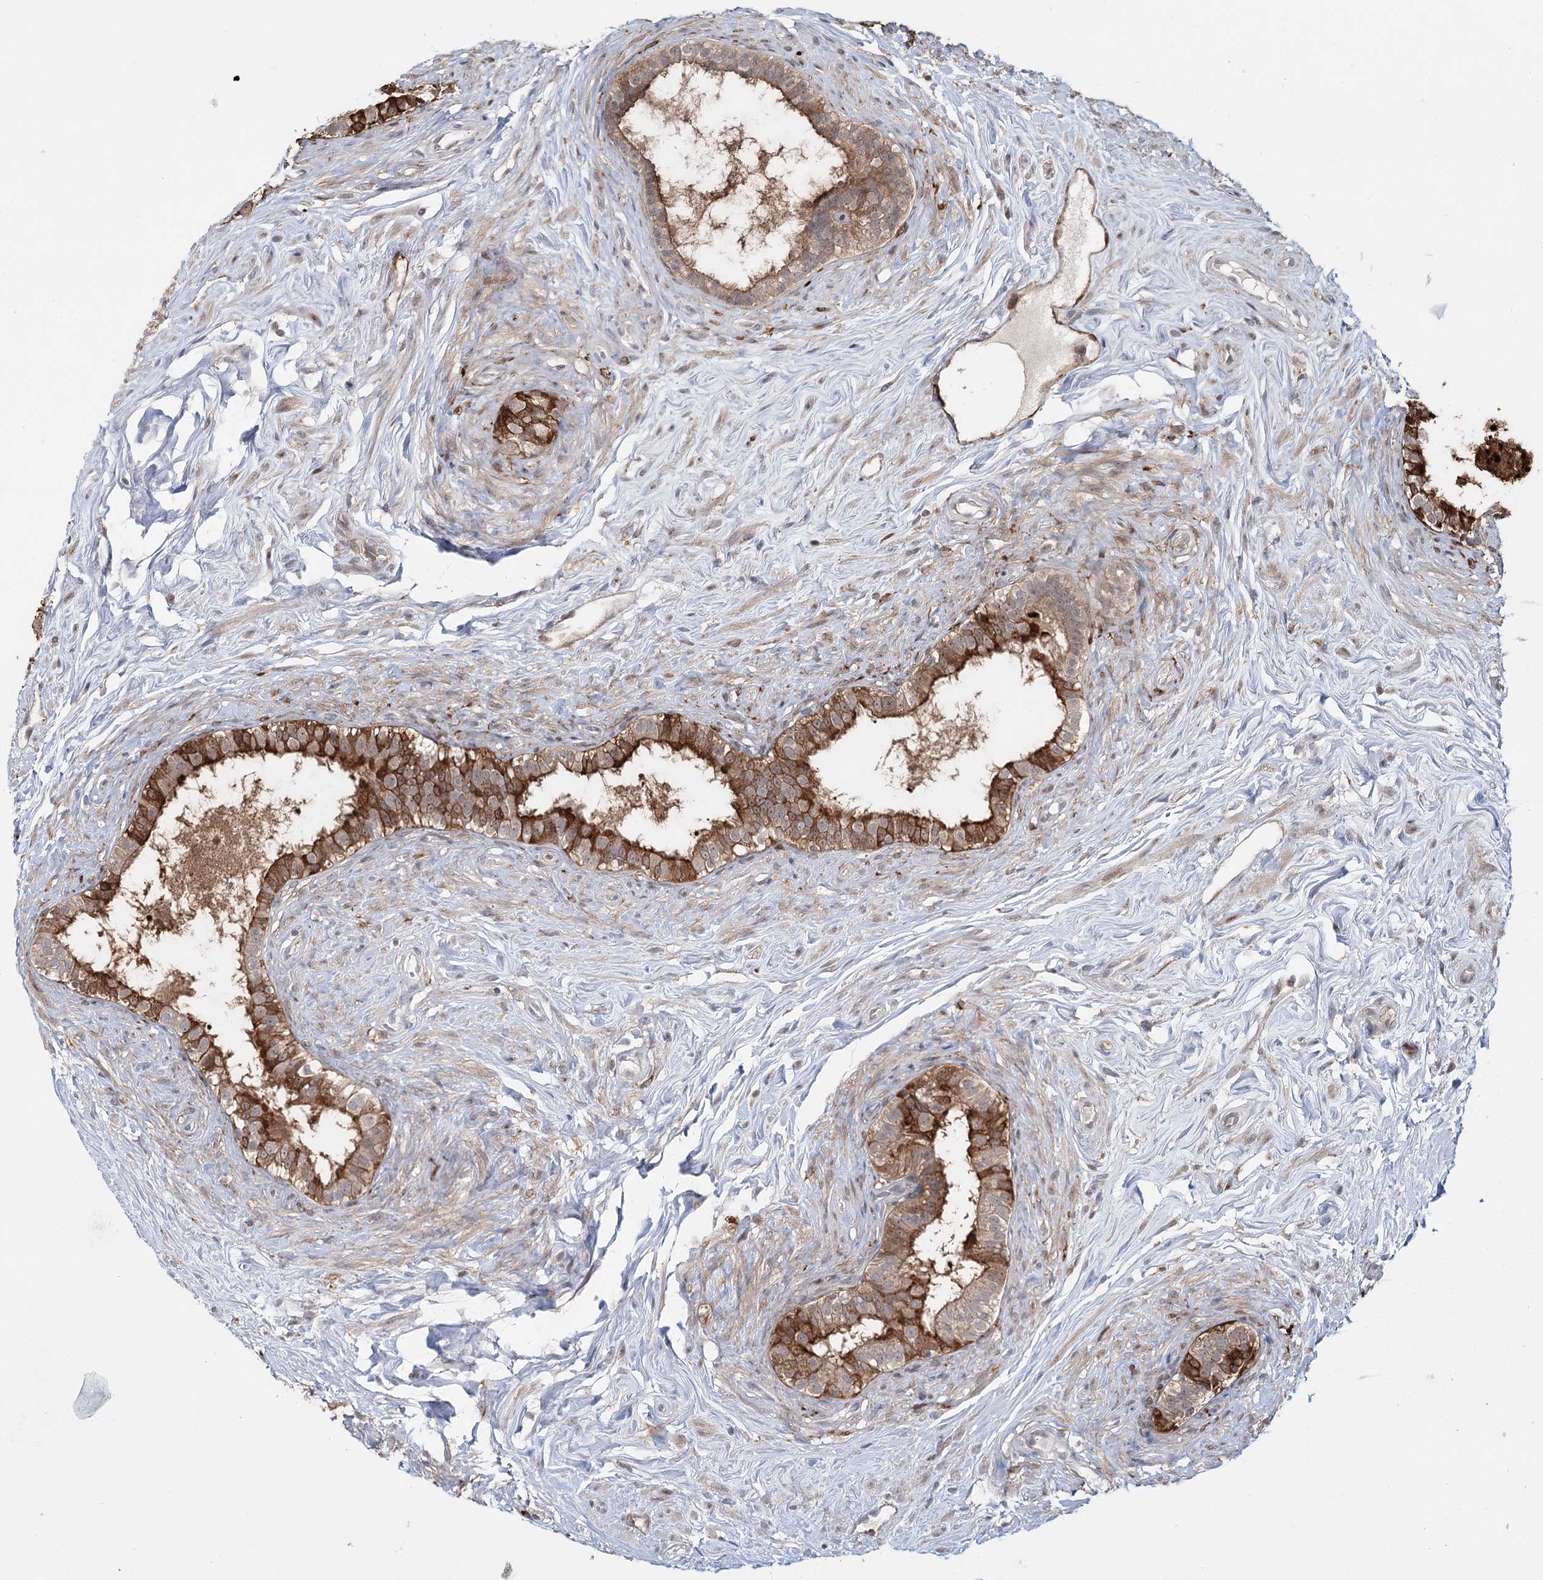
{"staining": {"intensity": "moderate", "quantity": ">75%", "location": "cytoplasmic/membranous"}, "tissue": "epididymis", "cell_type": "Glandular cells", "image_type": "normal", "snomed": [{"axis": "morphology", "description": "Normal tissue, NOS"}, {"axis": "topography", "description": "Epididymis"}], "caption": "This photomicrograph displays benign epididymis stained with immunohistochemistry (IHC) to label a protein in brown. The cytoplasmic/membranous of glandular cells show moderate positivity for the protein. Nuclei are counter-stained blue.", "gene": "WDR44", "patient": {"sex": "male", "age": 84}}